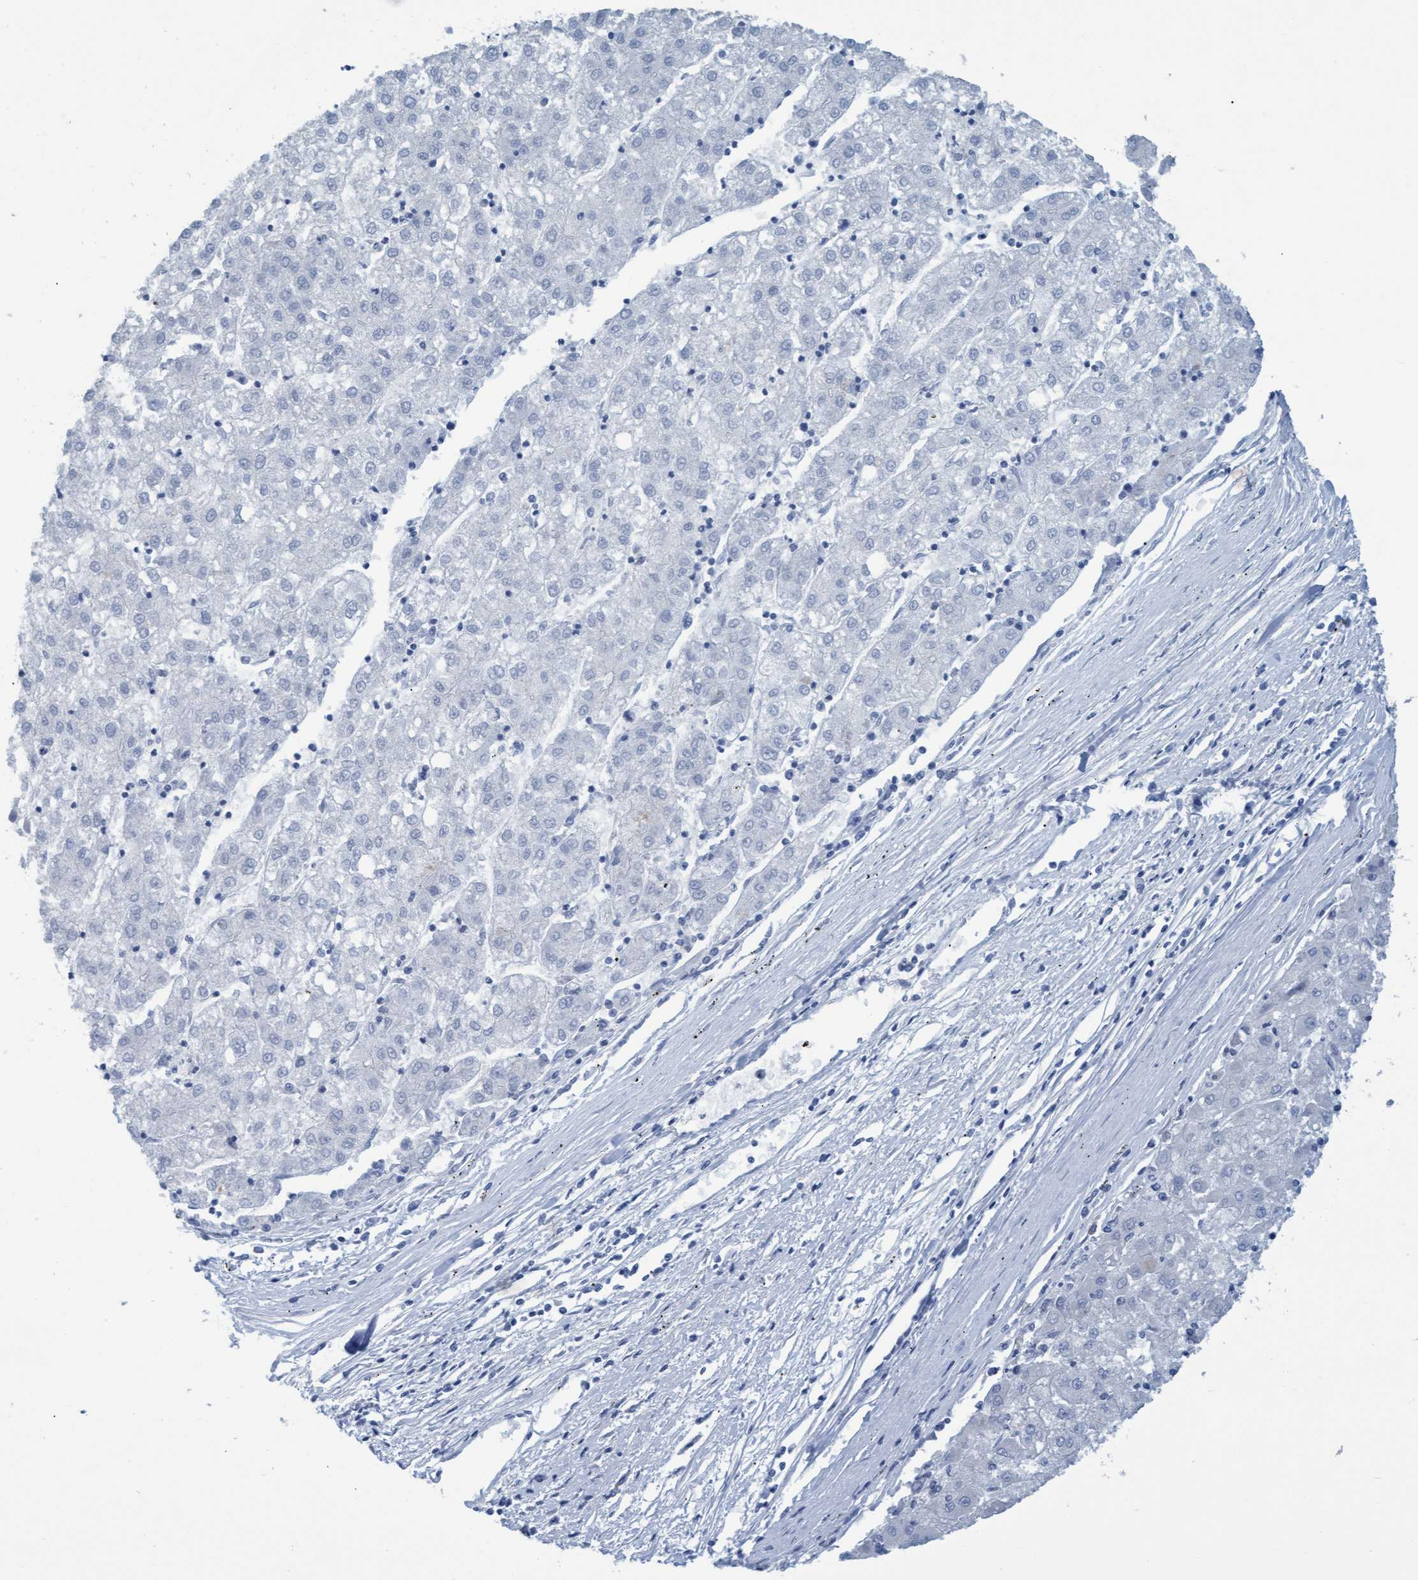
{"staining": {"intensity": "negative", "quantity": "none", "location": "none"}, "tissue": "liver cancer", "cell_type": "Tumor cells", "image_type": "cancer", "snomed": [{"axis": "morphology", "description": "Carcinoma, Hepatocellular, NOS"}, {"axis": "topography", "description": "Liver"}], "caption": "High power microscopy micrograph of an IHC image of liver hepatocellular carcinoma, revealing no significant staining in tumor cells. Brightfield microscopy of immunohistochemistry (IHC) stained with DAB (brown) and hematoxylin (blue), captured at high magnification.", "gene": "SSTR3", "patient": {"sex": "male", "age": 72}}